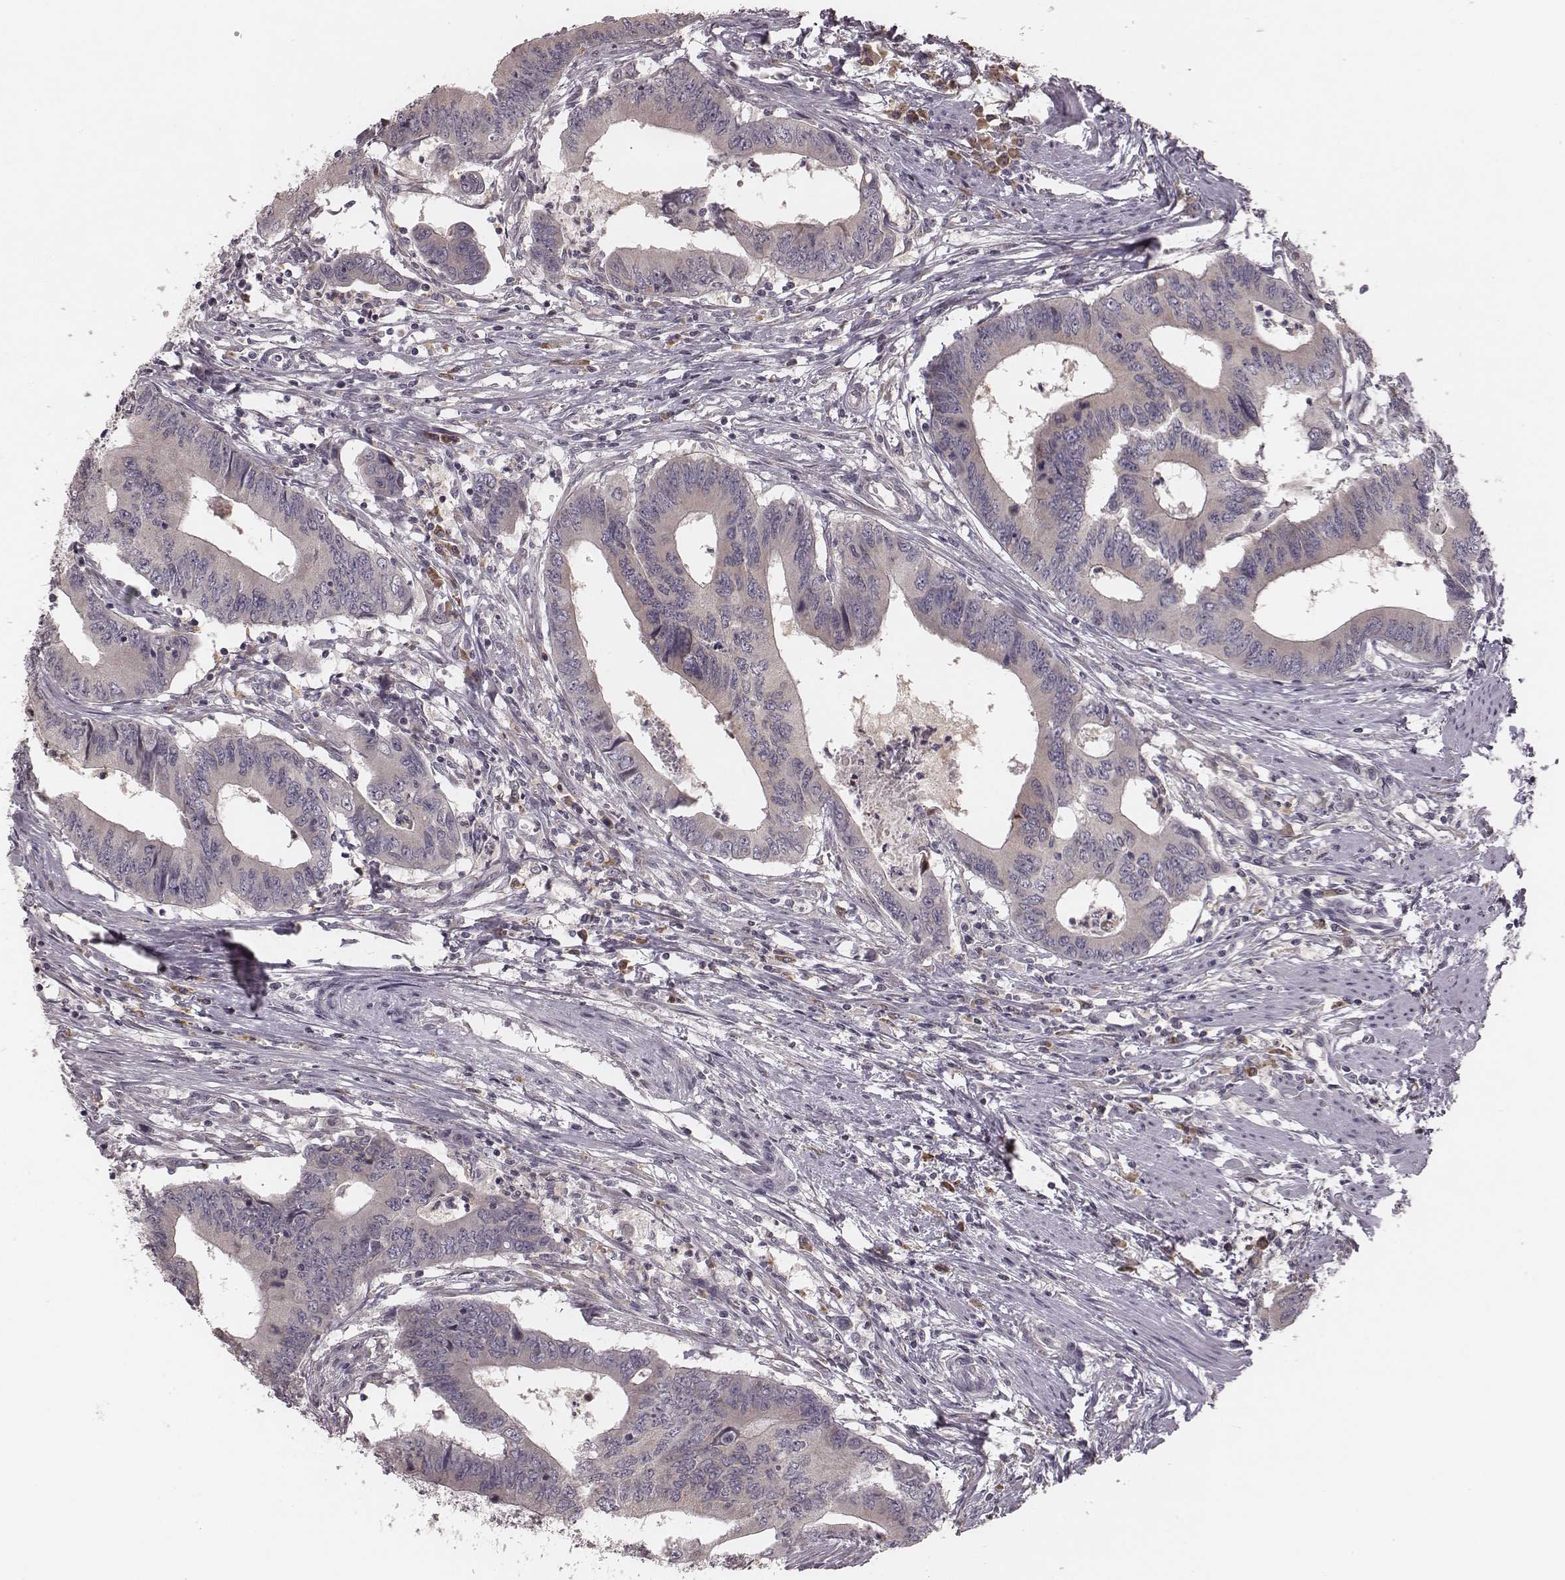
{"staining": {"intensity": "weak", "quantity": "25%-75%", "location": "cytoplasmic/membranous"}, "tissue": "colorectal cancer", "cell_type": "Tumor cells", "image_type": "cancer", "snomed": [{"axis": "morphology", "description": "Adenocarcinoma, NOS"}, {"axis": "topography", "description": "Colon"}], "caption": "Colorectal cancer stained with DAB immunohistochemistry reveals low levels of weak cytoplasmic/membranous staining in approximately 25%-75% of tumor cells.", "gene": "P2RX5", "patient": {"sex": "male", "age": 53}}